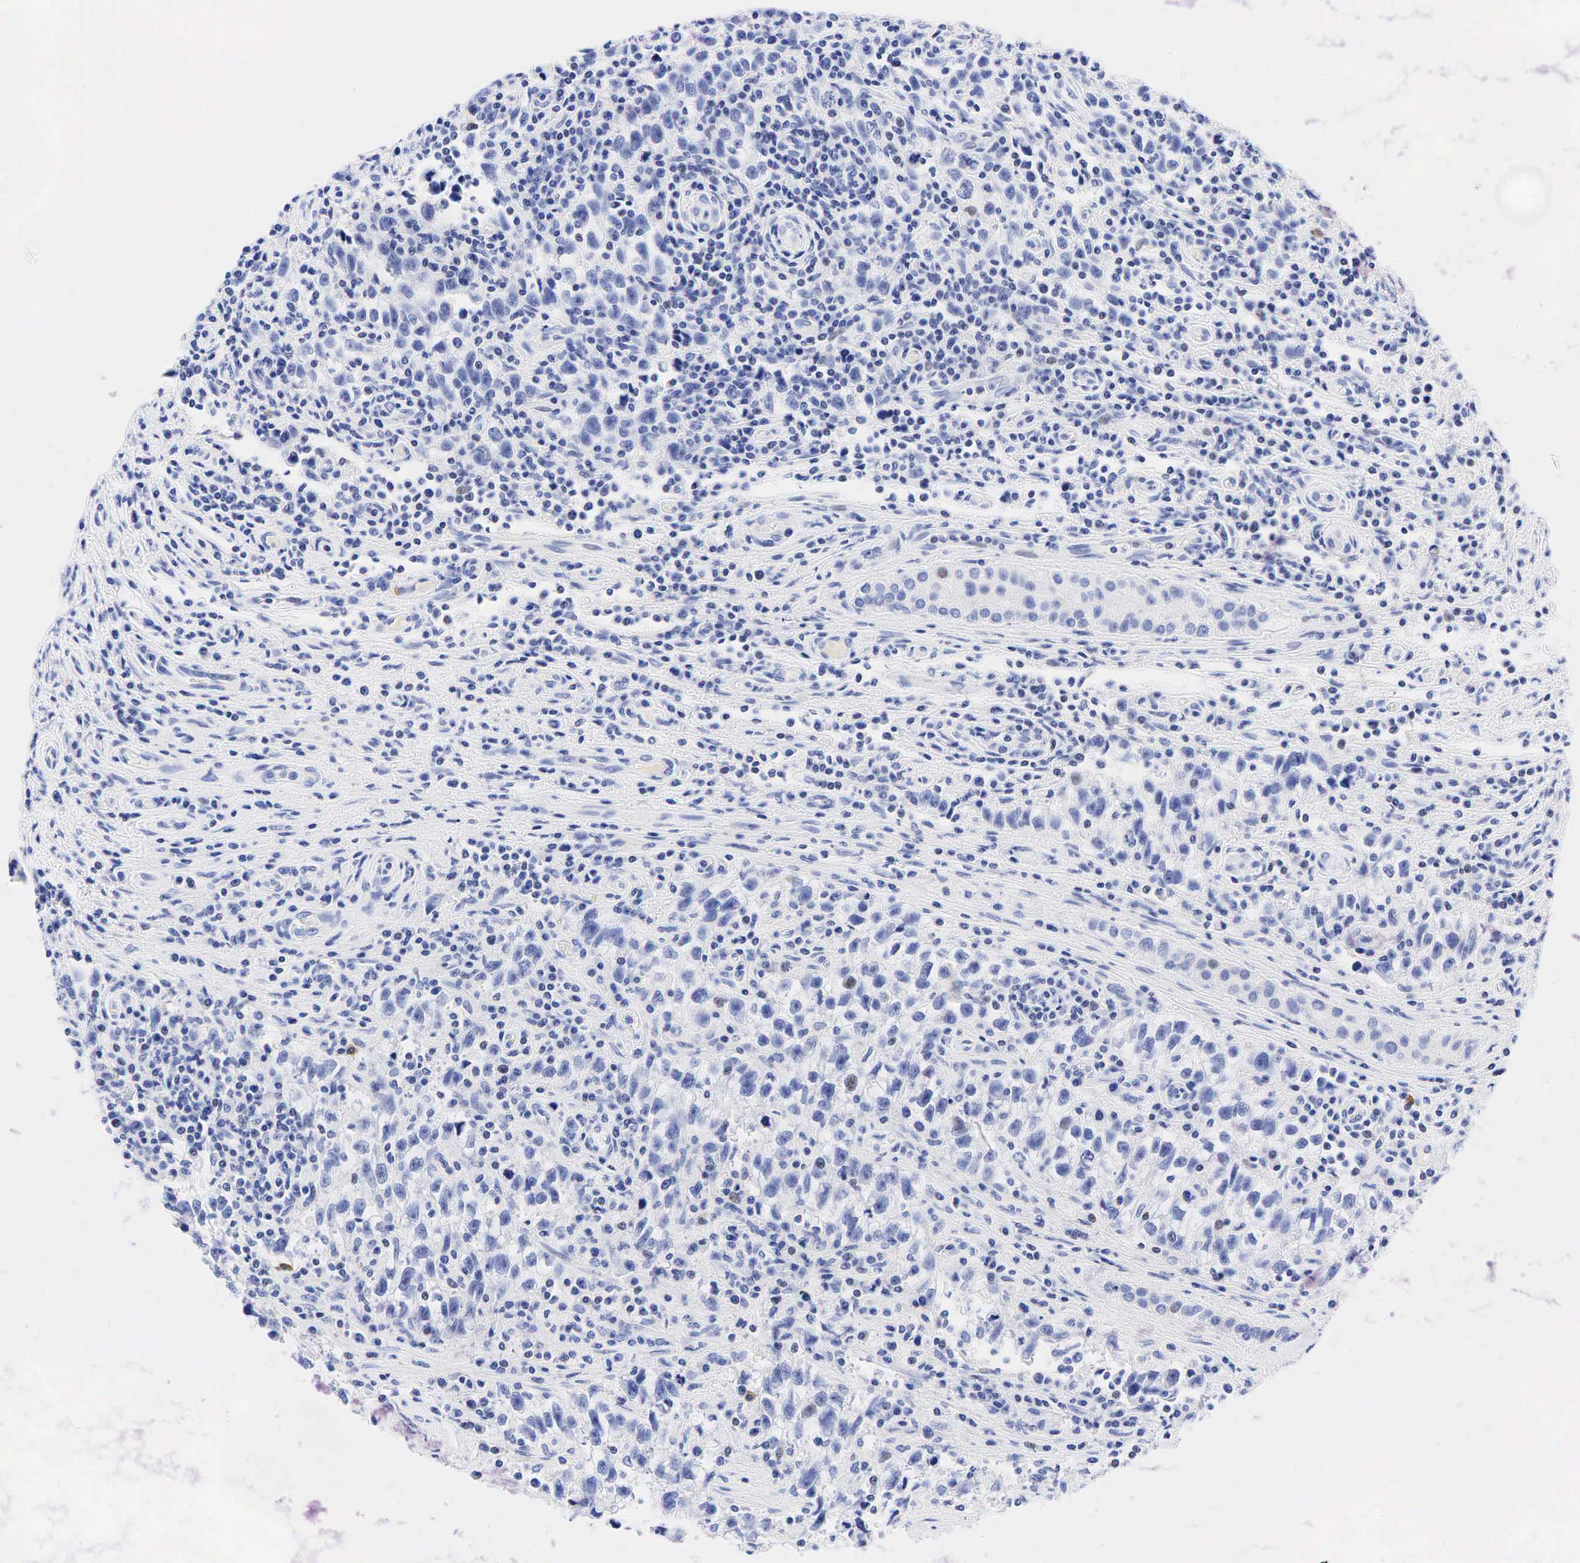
{"staining": {"intensity": "weak", "quantity": "<25%", "location": "nuclear"}, "tissue": "testis cancer", "cell_type": "Tumor cells", "image_type": "cancer", "snomed": [{"axis": "morphology", "description": "Seminoma, NOS"}, {"axis": "topography", "description": "Testis"}], "caption": "This is an immunohistochemistry image of human testis seminoma. There is no positivity in tumor cells.", "gene": "FUT4", "patient": {"sex": "male", "age": 38}}